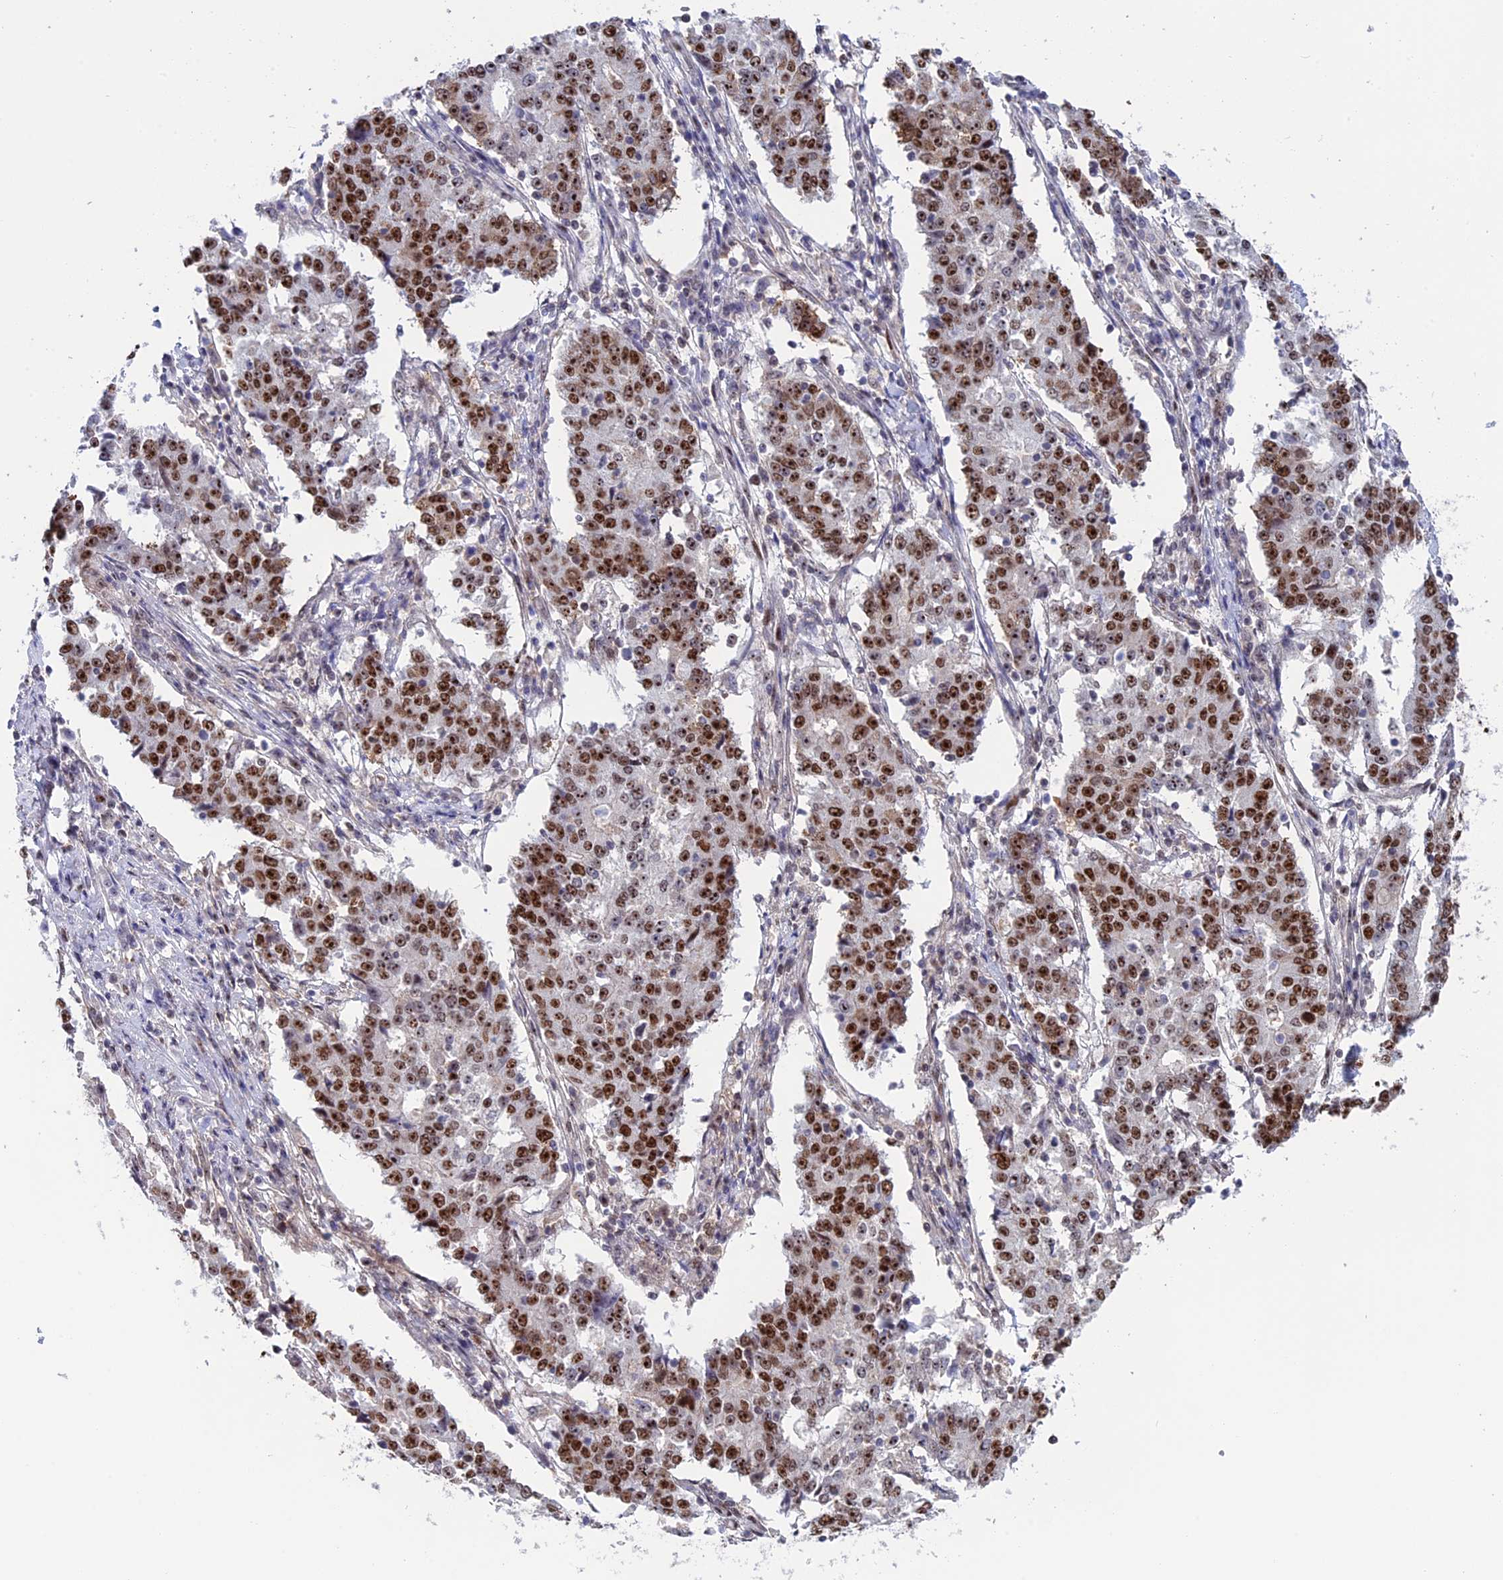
{"staining": {"intensity": "strong", "quantity": ">75%", "location": "nuclear"}, "tissue": "stomach cancer", "cell_type": "Tumor cells", "image_type": "cancer", "snomed": [{"axis": "morphology", "description": "Adenocarcinoma, NOS"}, {"axis": "topography", "description": "Stomach"}], "caption": "Immunohistochemistry of stomach adenocarcinoma exhibits high levels of strong nuclear staining in approximately >75% of tumor cells.", "gene": "CCDC86", "patient": {"sex": "male", "age": 59}}